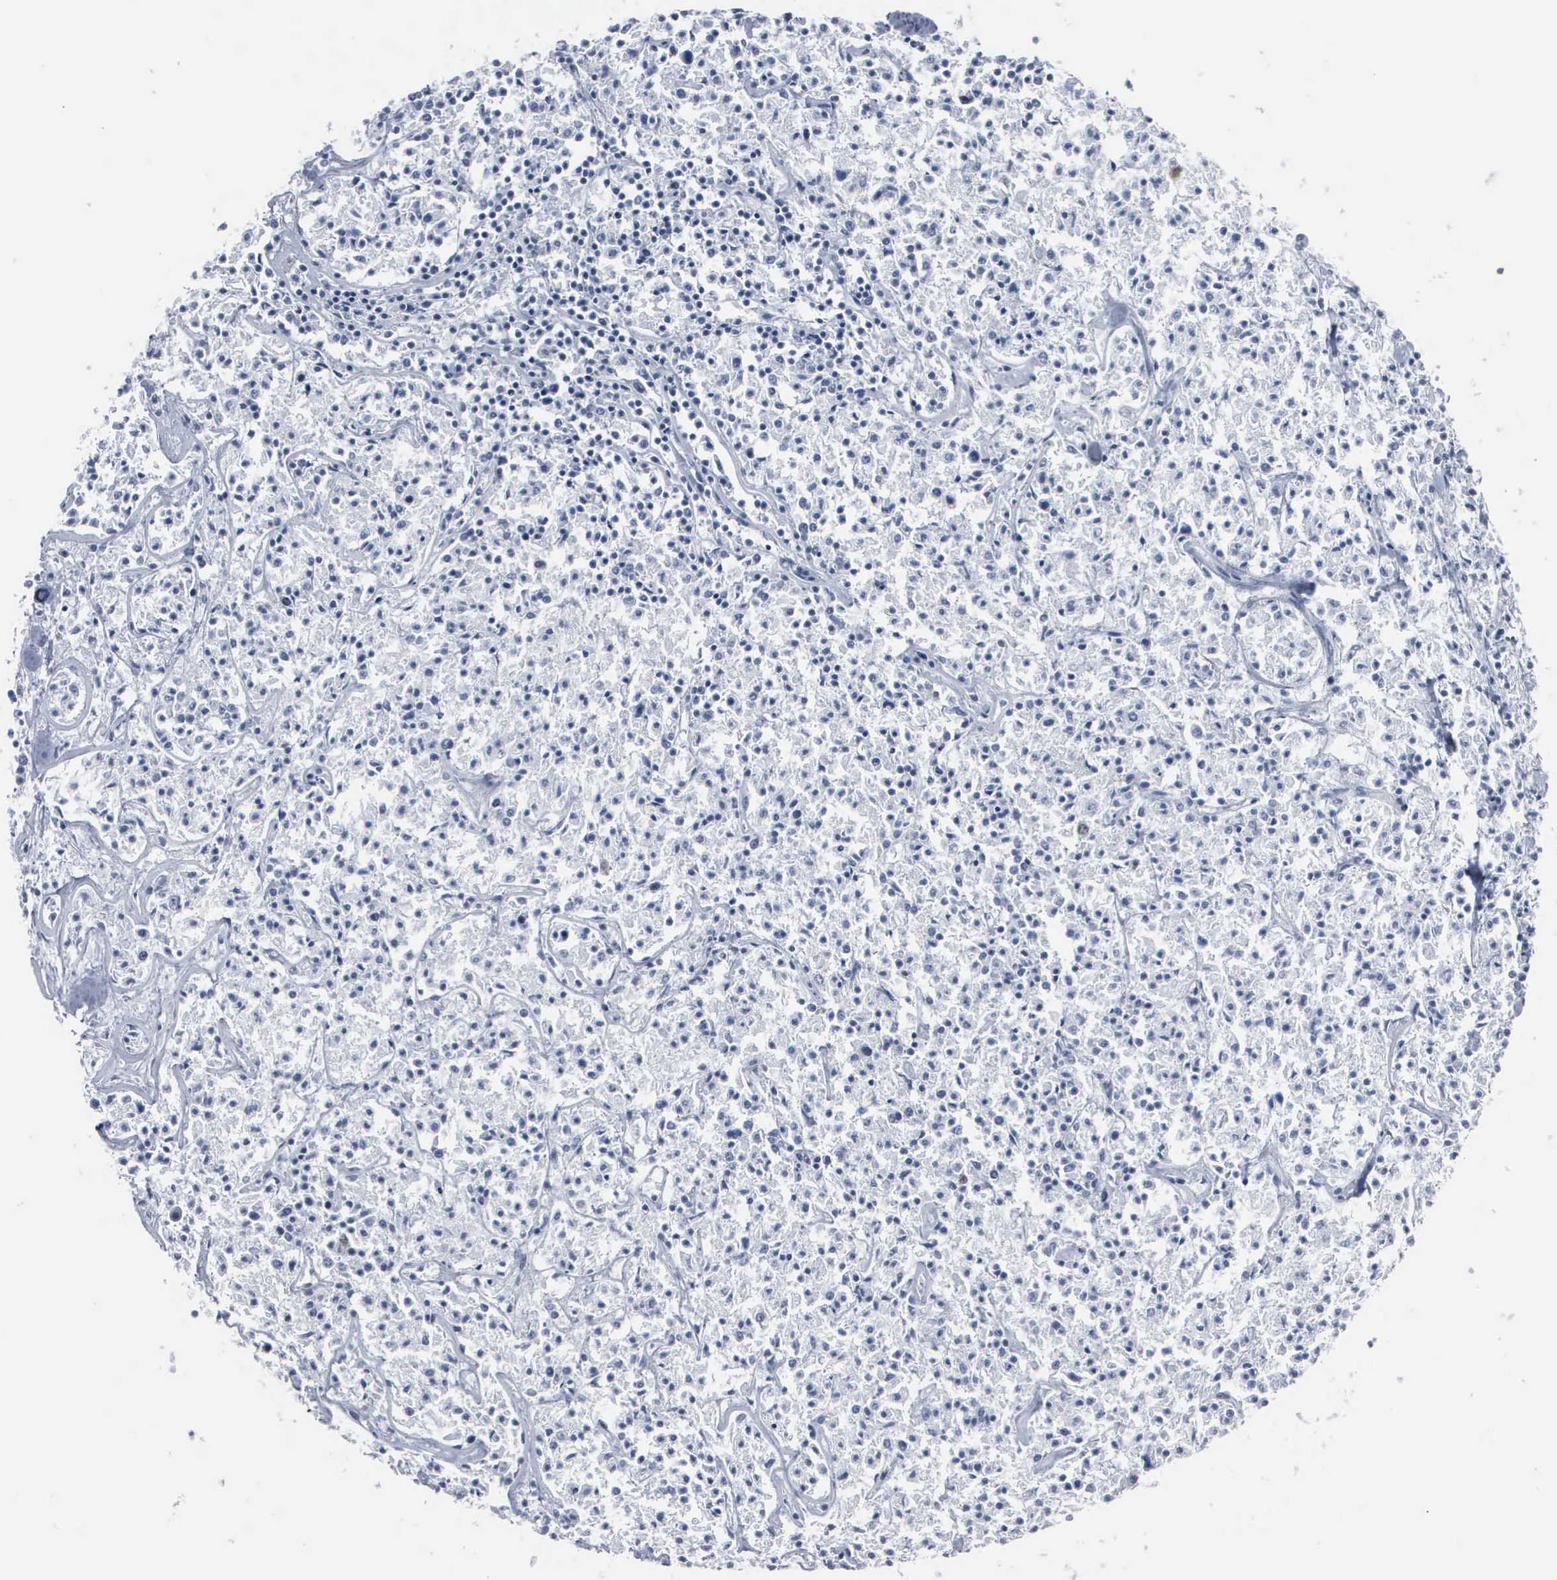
{"staining": {"intensity": "moderate", "quantity": "<25%", "location": "cytoplasmic/membranous,nuclear"}, "tissue": "lymphoma", "cell_type": "Tumor cells", "image_type": "cancer", "snomed": [{"axis": "morphology", "description": "Malignant lymphoma, non-Hodgkin's type, Low grade"}, {"axis": "topography", "description": "Small intestine"}], "caption": "A high-resolution photomicrograph shows immunohistochemistry (IHC) staining of lymphoma, which shows moderate cytoplasmic/membranous and nuclear staining in approximately <25% of tumor cells.", "gene": "CCNB1", "patient": {"sex": "female", "age": 59}}